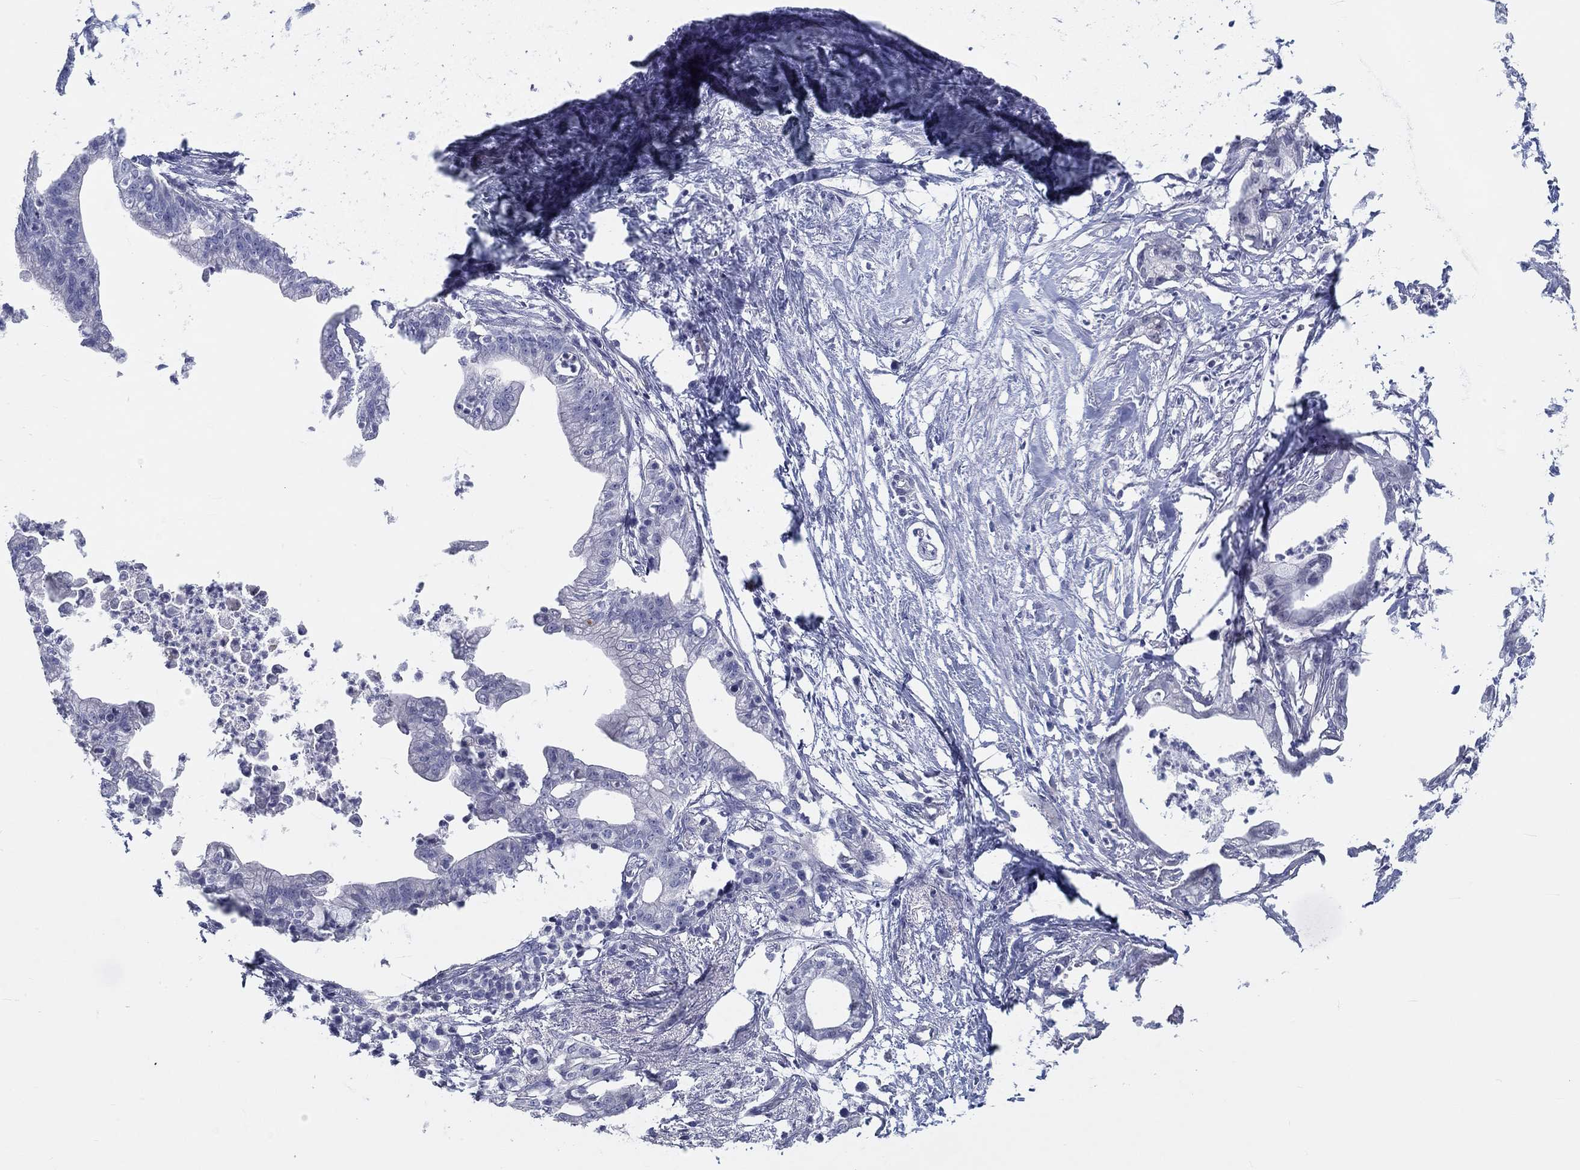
{"staining": {"intensity": "negative", "quantity": "none", "location": "none"}, "tissue": "pancreatic cancer", "cell_type": "Tumor cells", "image_type": "cancer", "snomed": [{"axis": "morphology", "description": "Normal tissue, NOS"}, {"axis": "morphology", "description": "Adenocarcinoma, NOS"}, {"axis": "topography", "description": "Pancreas"}], "caption": "Tumor cells show no significant staining in pancreatic cancer.", "gene": "CRYGD", "patient": {"sex": "female", "age": 58}}